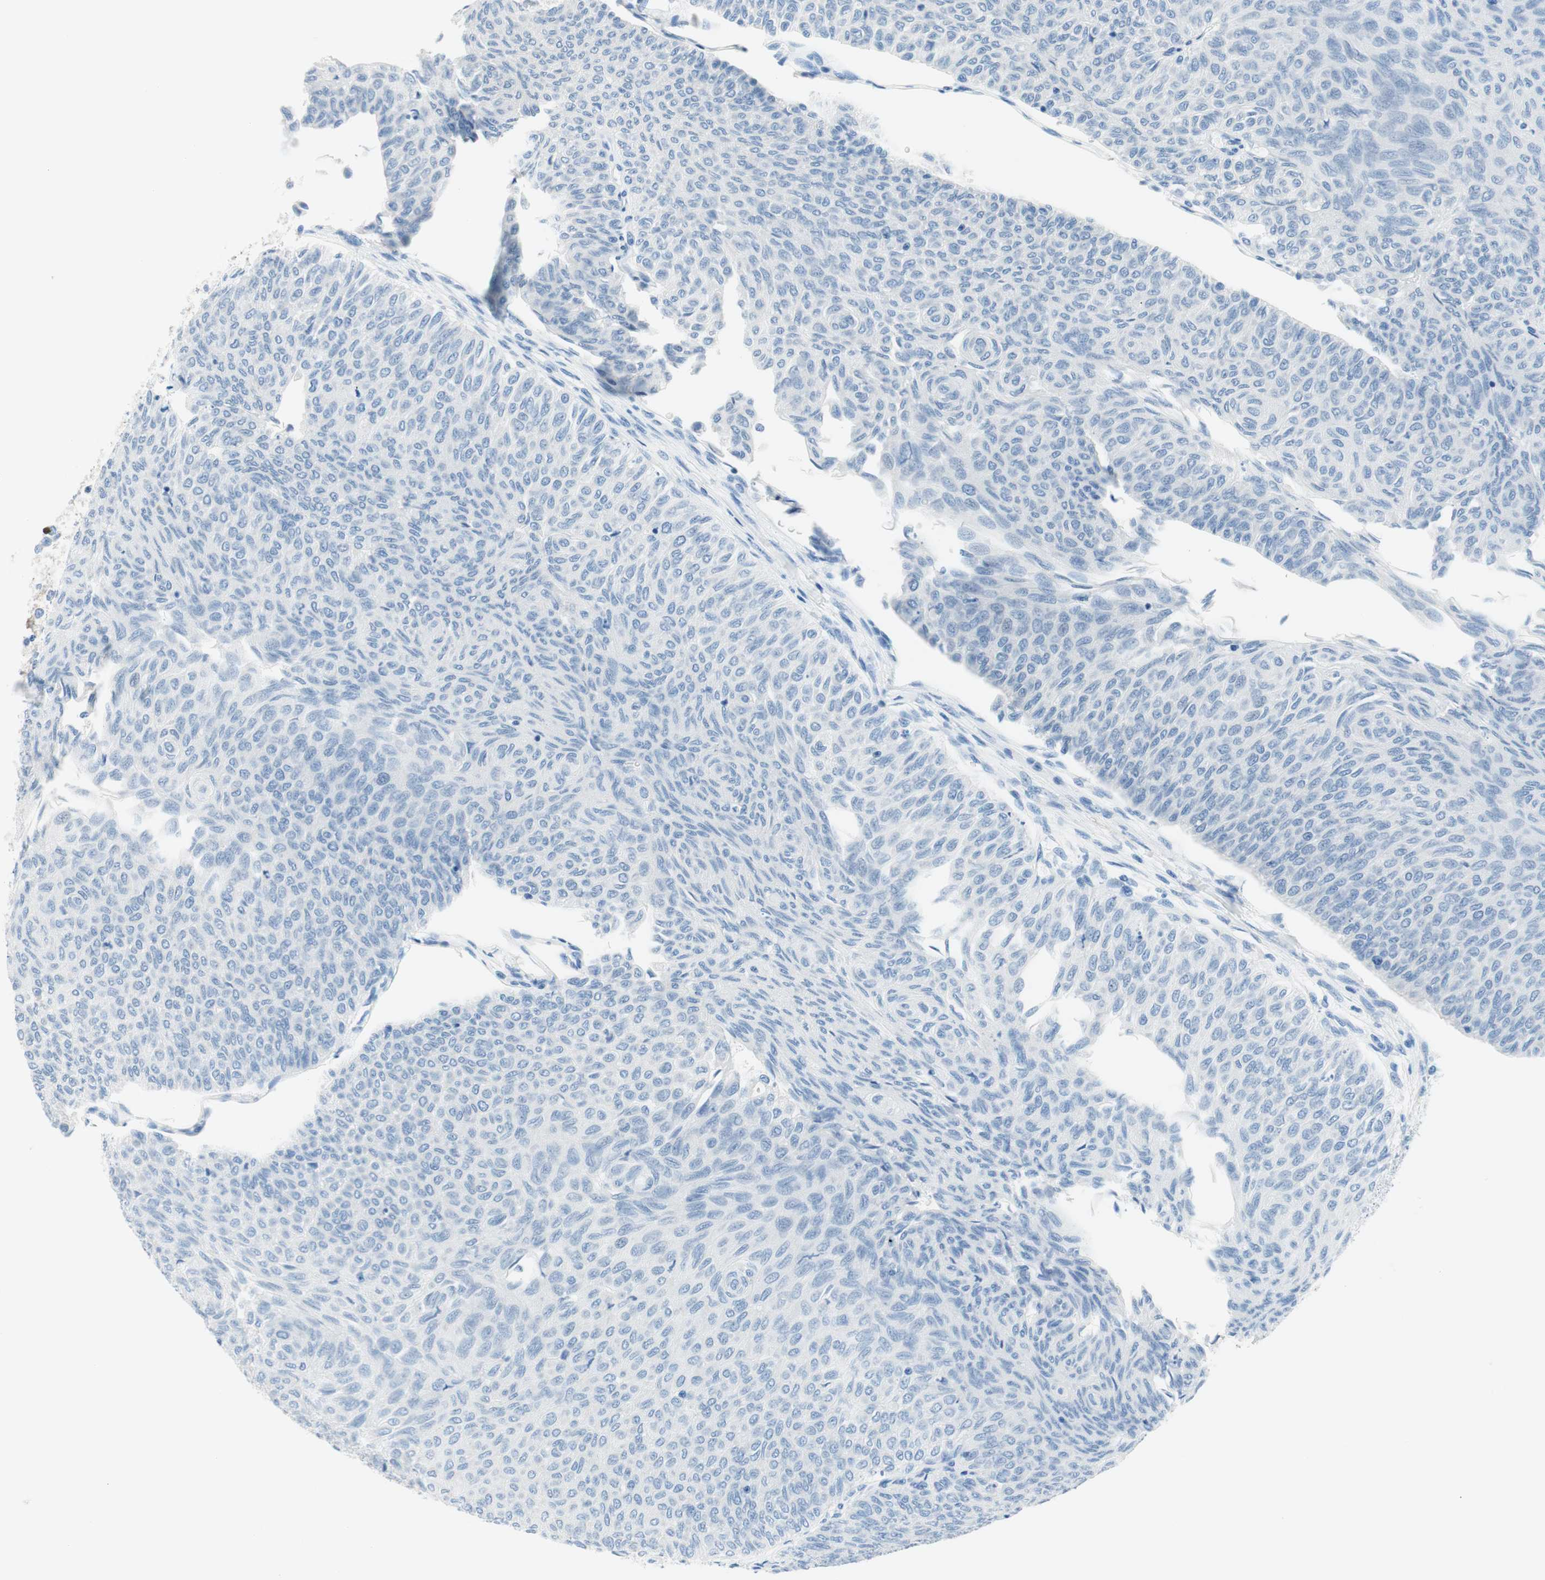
{"staining": {"intensity": "negative", "quantity": "none", "location": "none"}, "tissue": "urothelial cancer", "cell_type": "Tumor cells", "image_type": "cancer", "snomed": [{"axis": "morphology", "description": "Urothelial carcinoma, Low grade"}, {"axis": "topography", "description": "Urinary bladder"}], "caption": "Image shows no significant protein positivity in tumor cells of urothelial carcinoma (low-grade).", "gene": "PASD1", "patient": {"sex": "male", "age": 78}}